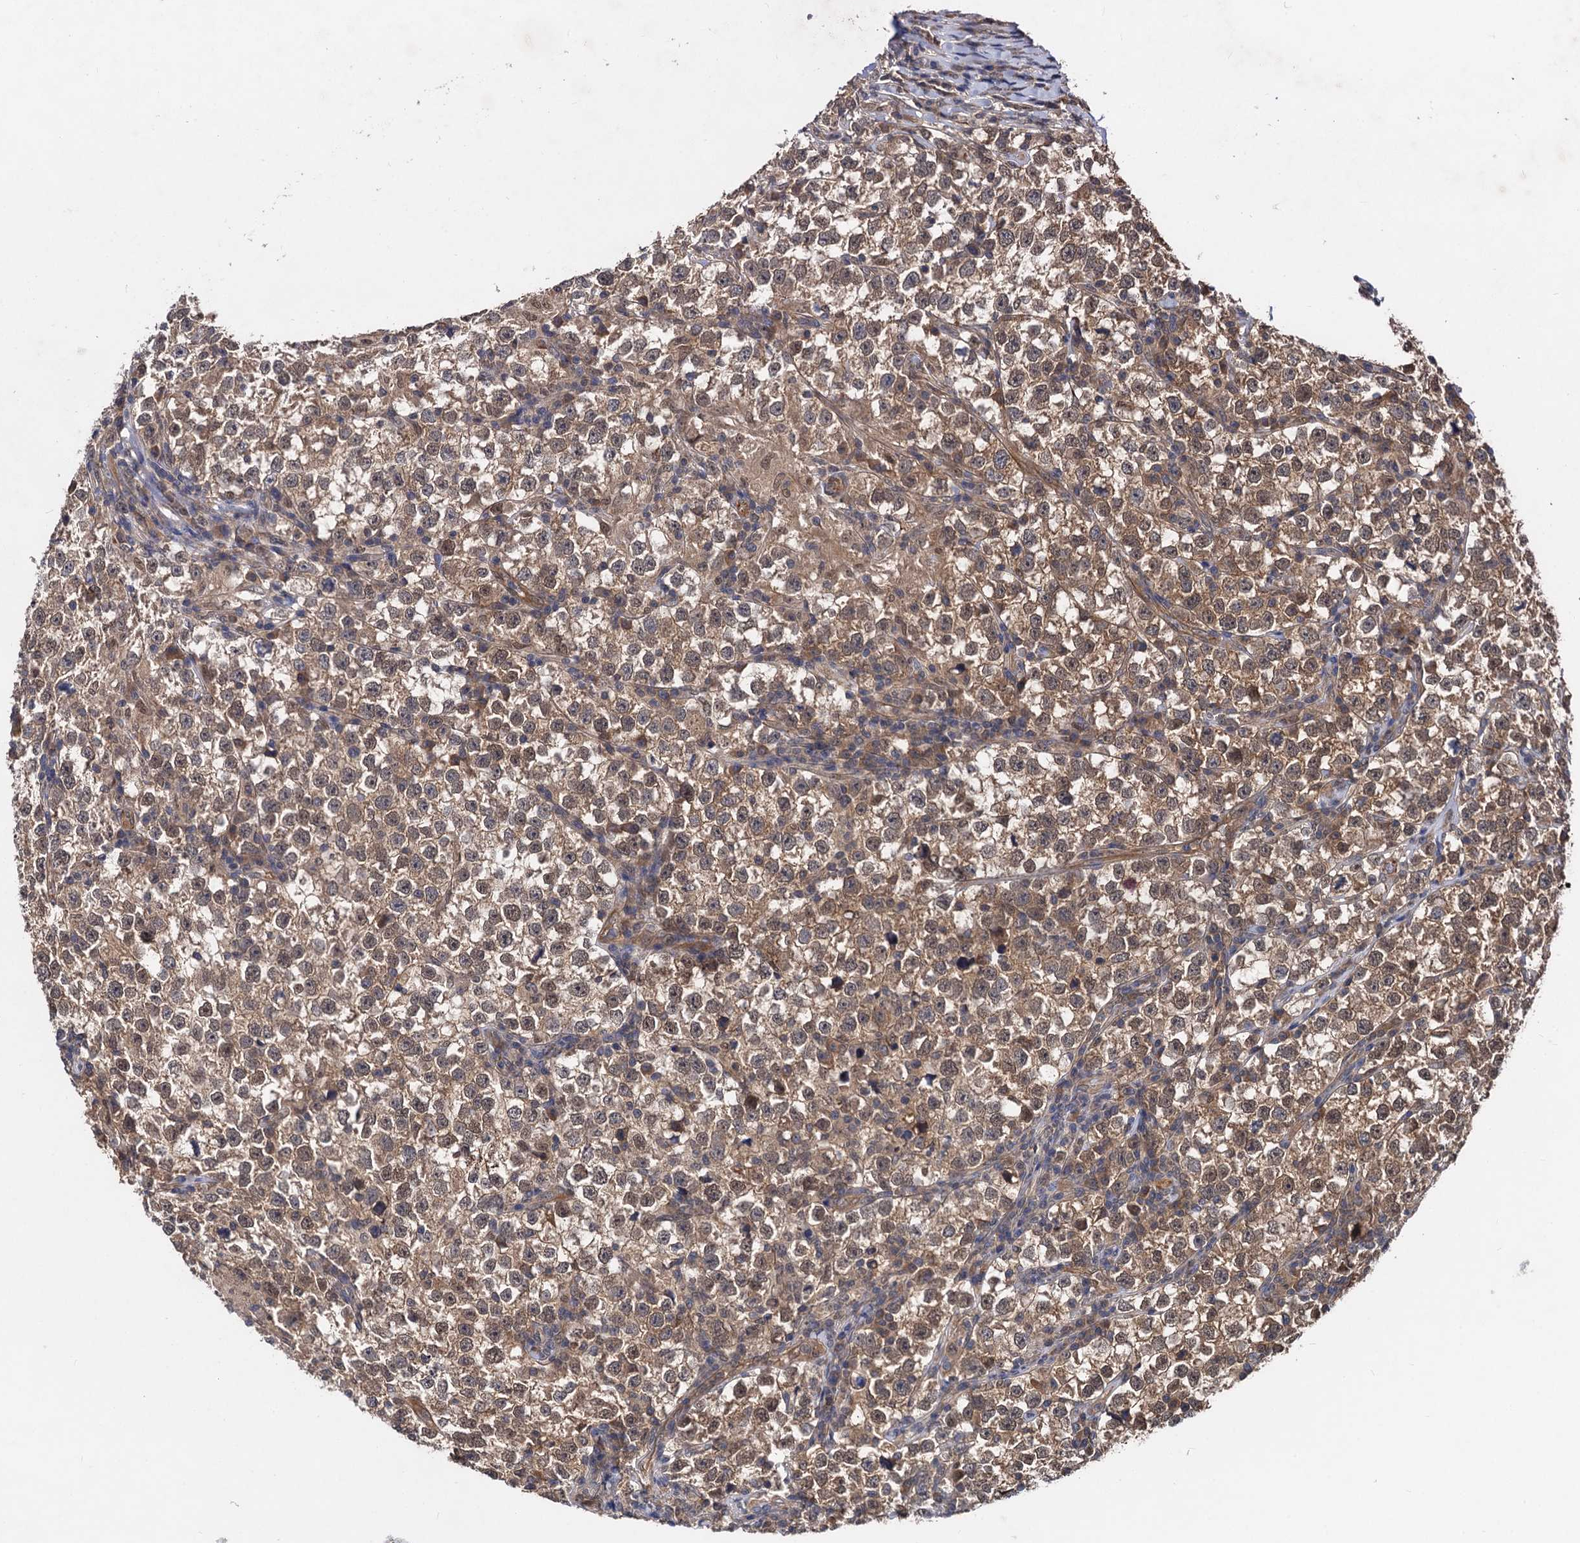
{"staining": {"intensity": "moderate", "quantity": ">75%", "location": "cytoplasmic/membranous,nuclear"}, "tissue": "testis cancer", "cell_type": "Tumor cells", "image_type": "cancer", "snomed": [{"axis": "morphology", "description": "Normal tissue, NOS"}, {"axis": "morphology", "description": "Seminoma, NOS"}, {"axis": "topography", "description": "Testis"}], "caption": "Human testis cancer stained for a protein (brown) exhibits moderate cytoplasmic/membranous and nuclear positive expression in approximately >75% of tumor cells.", "gene": "PSMD4", "patient": {"sex": "male", "age": 43}}